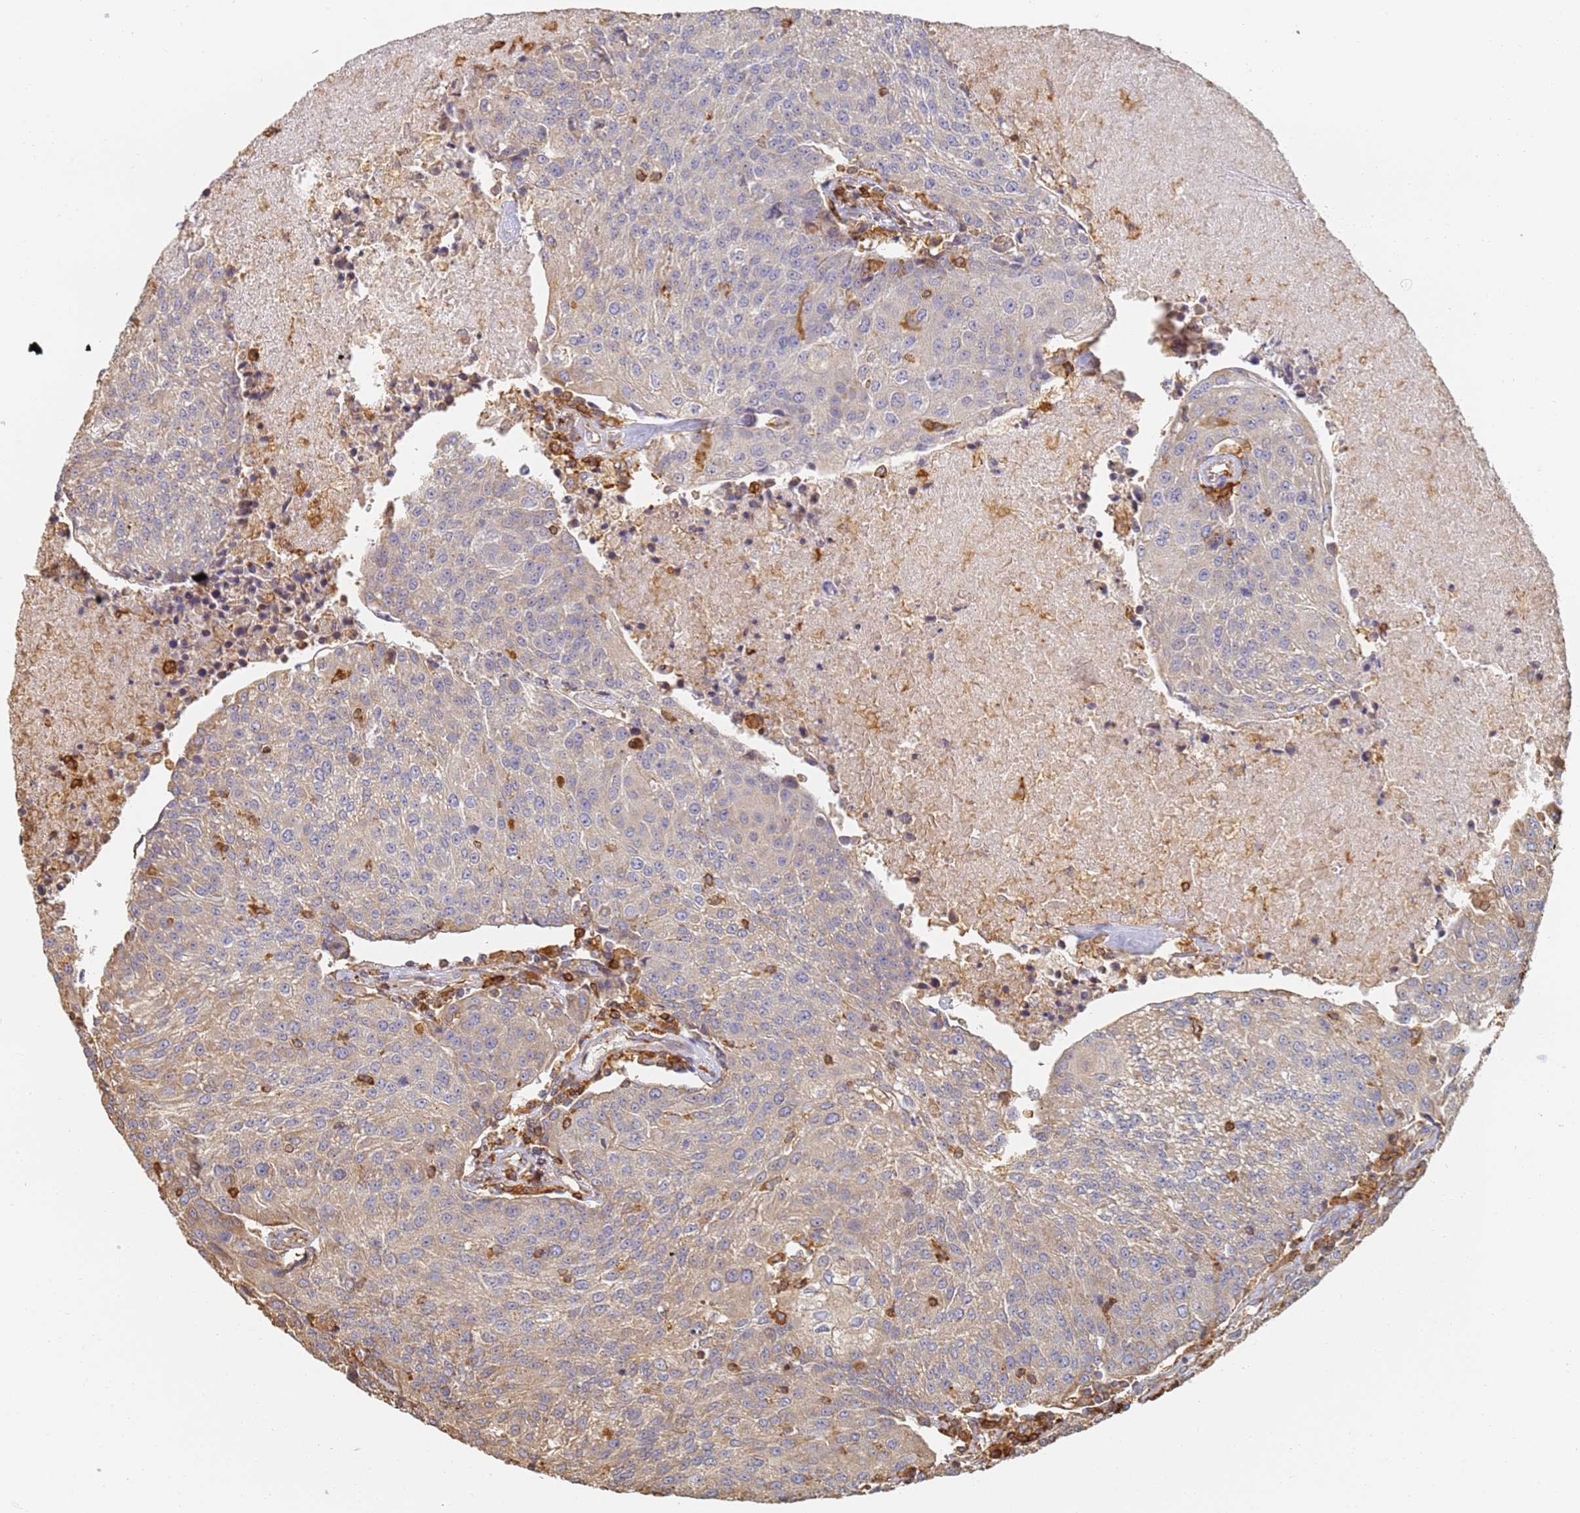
{"staining": {"intensity": "negative", "quantity": "none", "location": "none"}, "tissue": "urothelial cancer", "cell_type": "Tumor cells", "image_type": "cancer", "snomed": [{"axis": "morphology", "description": "Urothelial carcinoma, High grade"}, {"axis": "topography", "description": "Urinary bladder"}], "caption": "This is a micrograph of immunohistochemistry staining of high-grade urothelial carcinoma, which shows no expression in tumor cells.", "gene": "BIN2", "patient": {"sex": "female", "age": 85}}